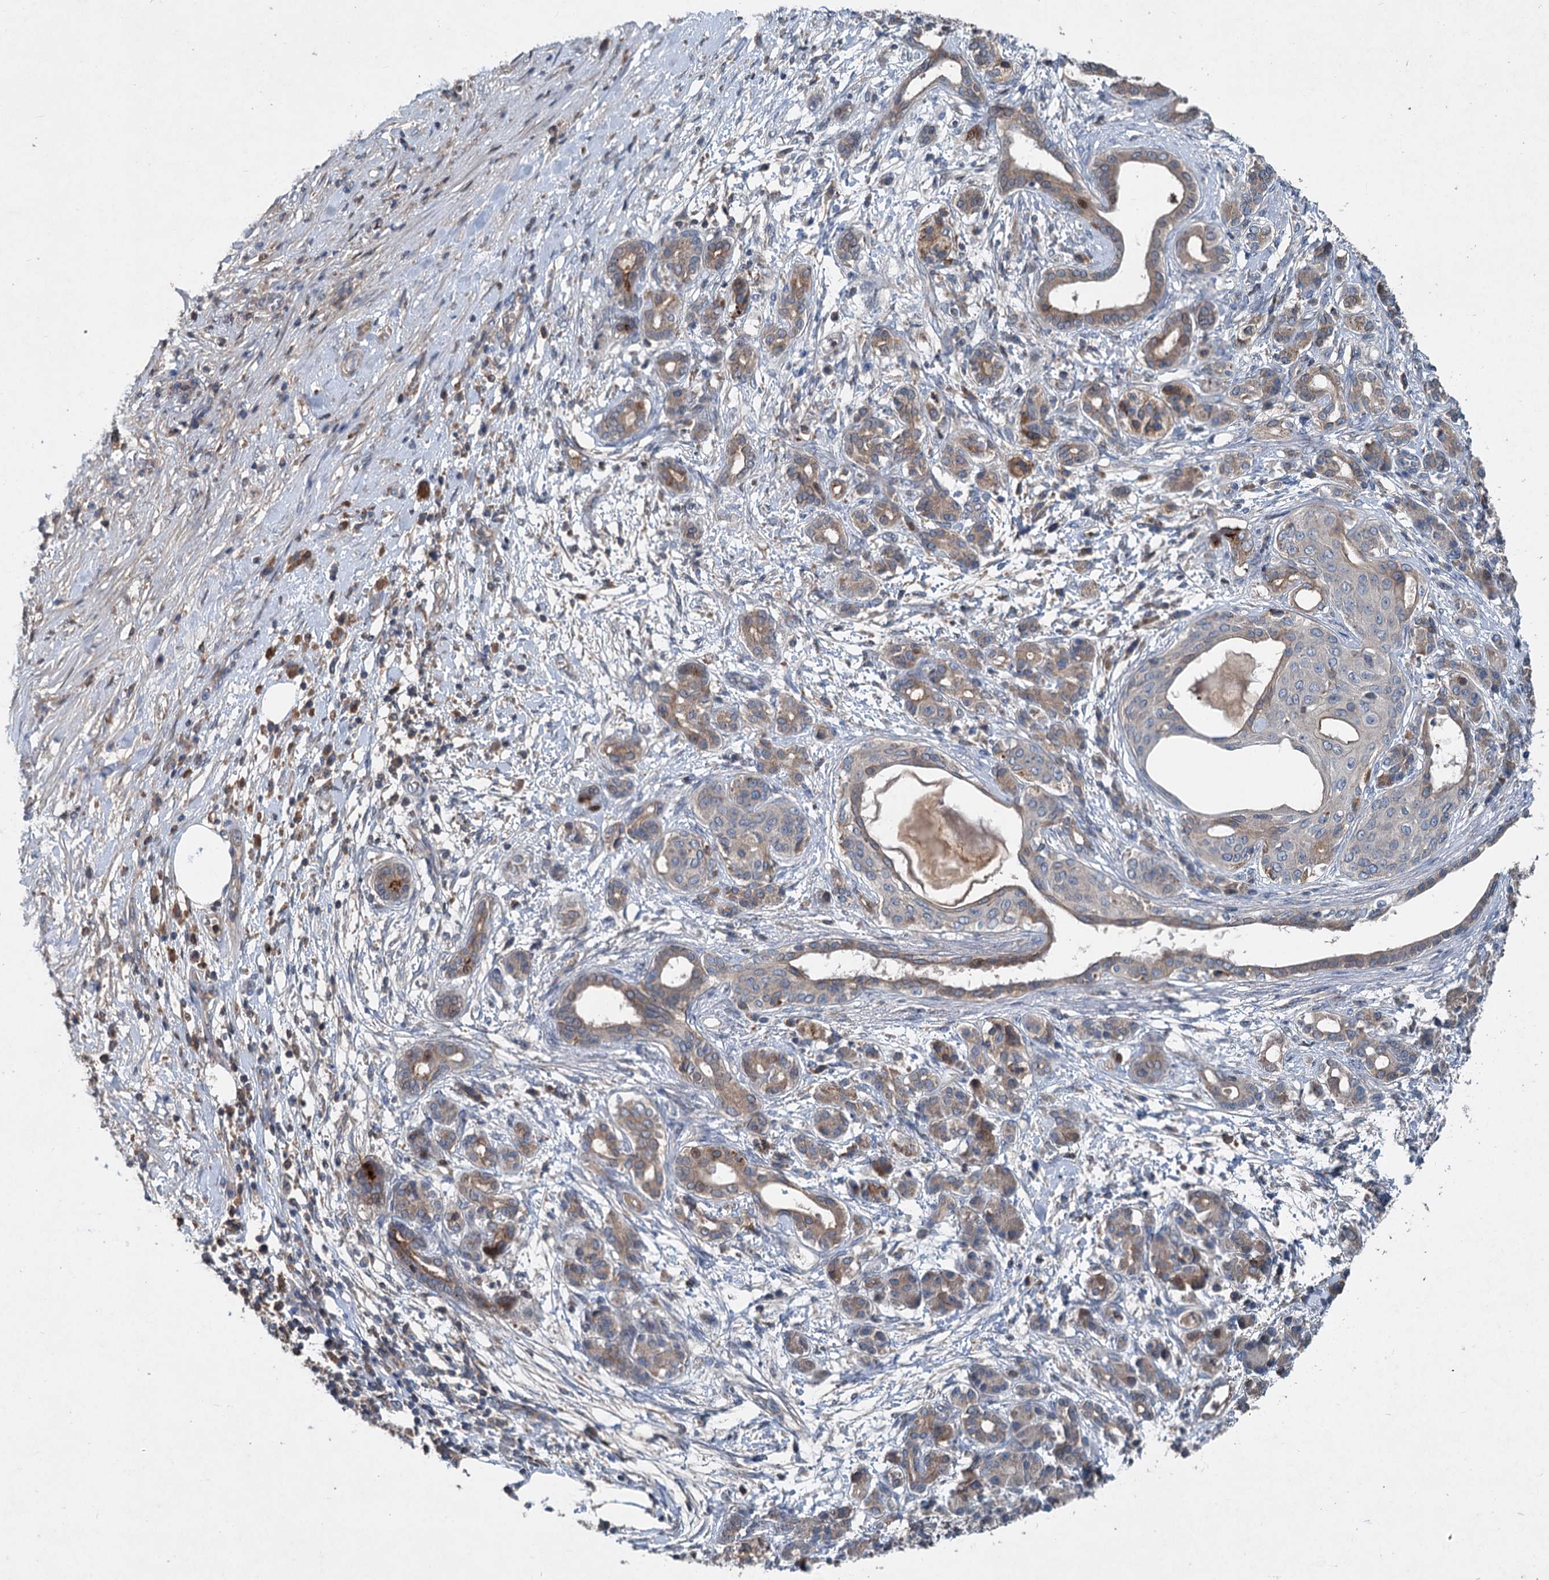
{"staining": {"intensity": "moderate", "quantity": "25%-75%", "location": "cytoplasmic/membranous"}, "tissue": "pancreatic cancer", "cell_type": "Tumor cells", "image_type": "cancer", "snomed": [{"axis": "morphology", "description": "Adenocarcinoma, NOS"}, {"axis": "topography", "description": "Pancreas"}], "caption": "A brown stain shows moderate cytoplasmic/membranous positivity of a protein in human adenocarcinoma (pancreatic) tumor cells. (DAB (3,3'-diaminobenzidine) IHC, brown staining for protein, blue staining for nuclei).", "gene": "TAPBPL", "patient": {"sex": "female", "age": 55}}